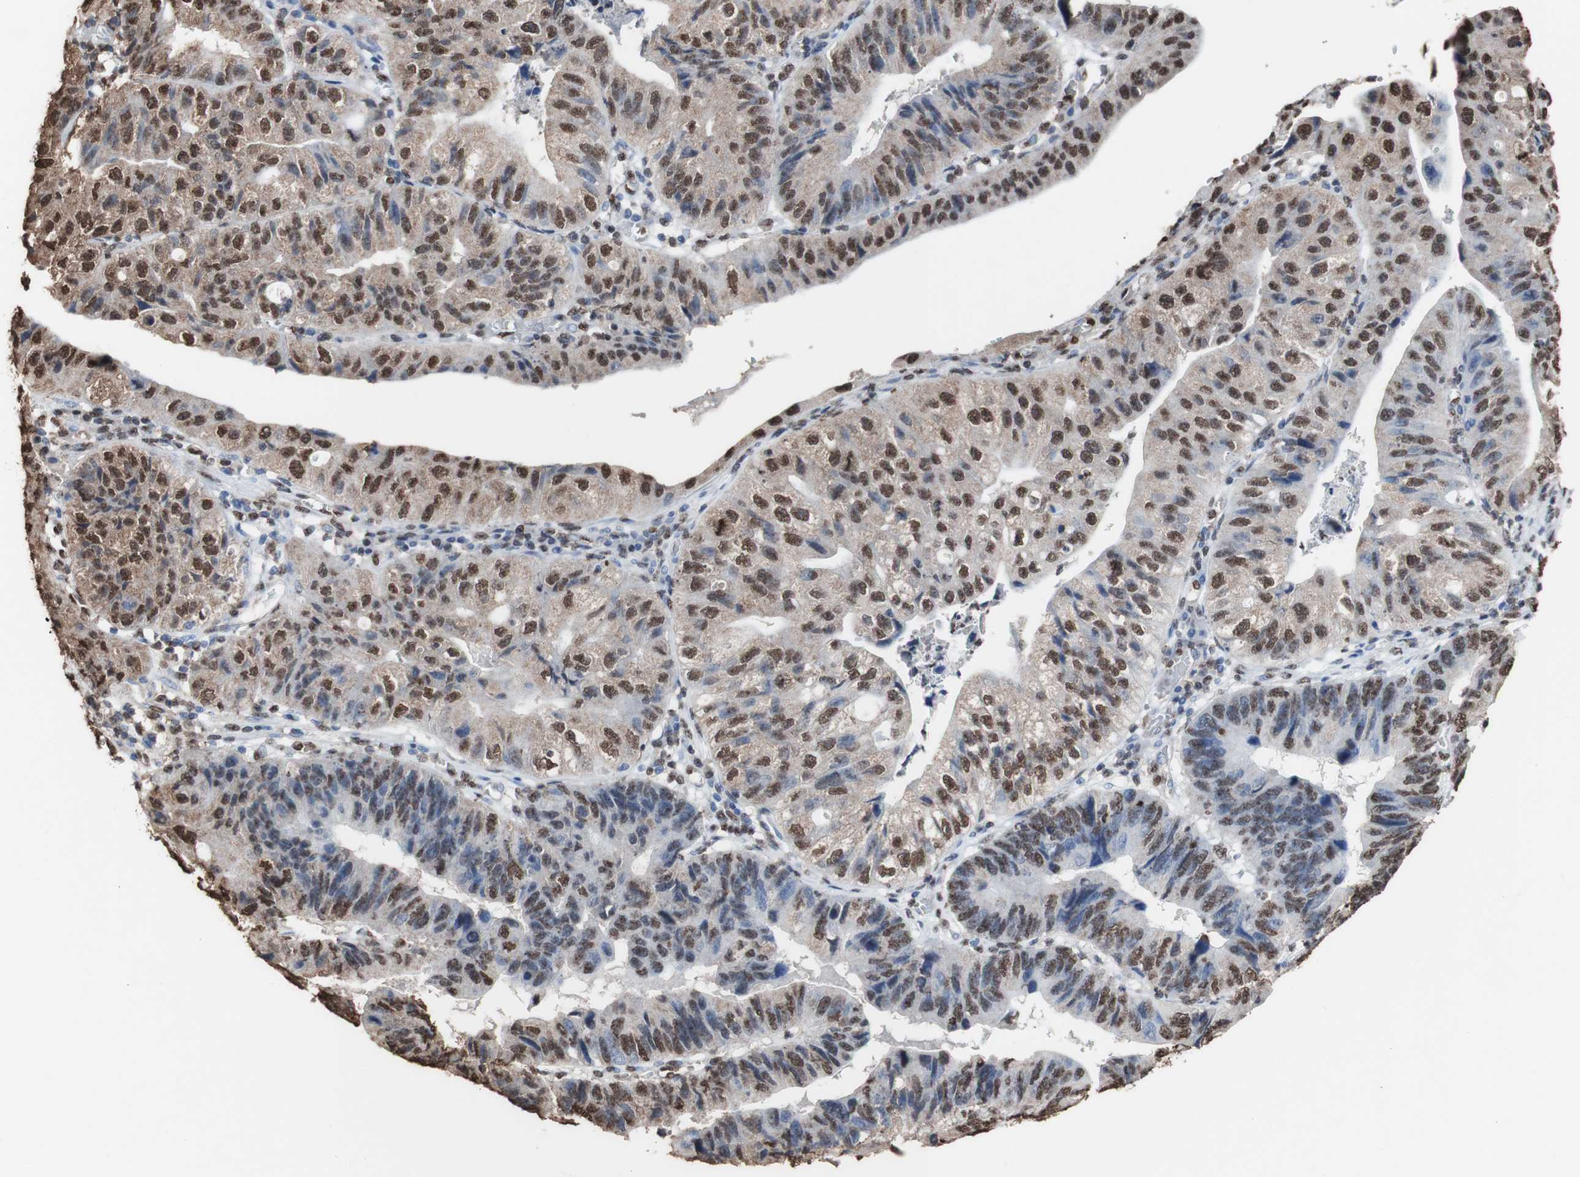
{"staining": {"intensity": "strong", "quantity": "25%-75%", "location": "cytoplasmic/membranous,nuclear"}, "tissue": "stomach cancer", "cell_type": "Tumor cells", "image_type": "cancer", "snomed": [{"axis": "morphology", "description": "Adenocarcinoma, NOS"}, {"axis": "topography", "description": "Stomach"}], "caption": "This is a photomicrograph of immunohistochemistry (IHC) staining of adenocarcinoma (stomach), which shows strong staining in the cytoplasmic/membranous and nuclear of tumor cells.", "gene": "PIDD1", "patient": {"sex": "male", "age": 59}}